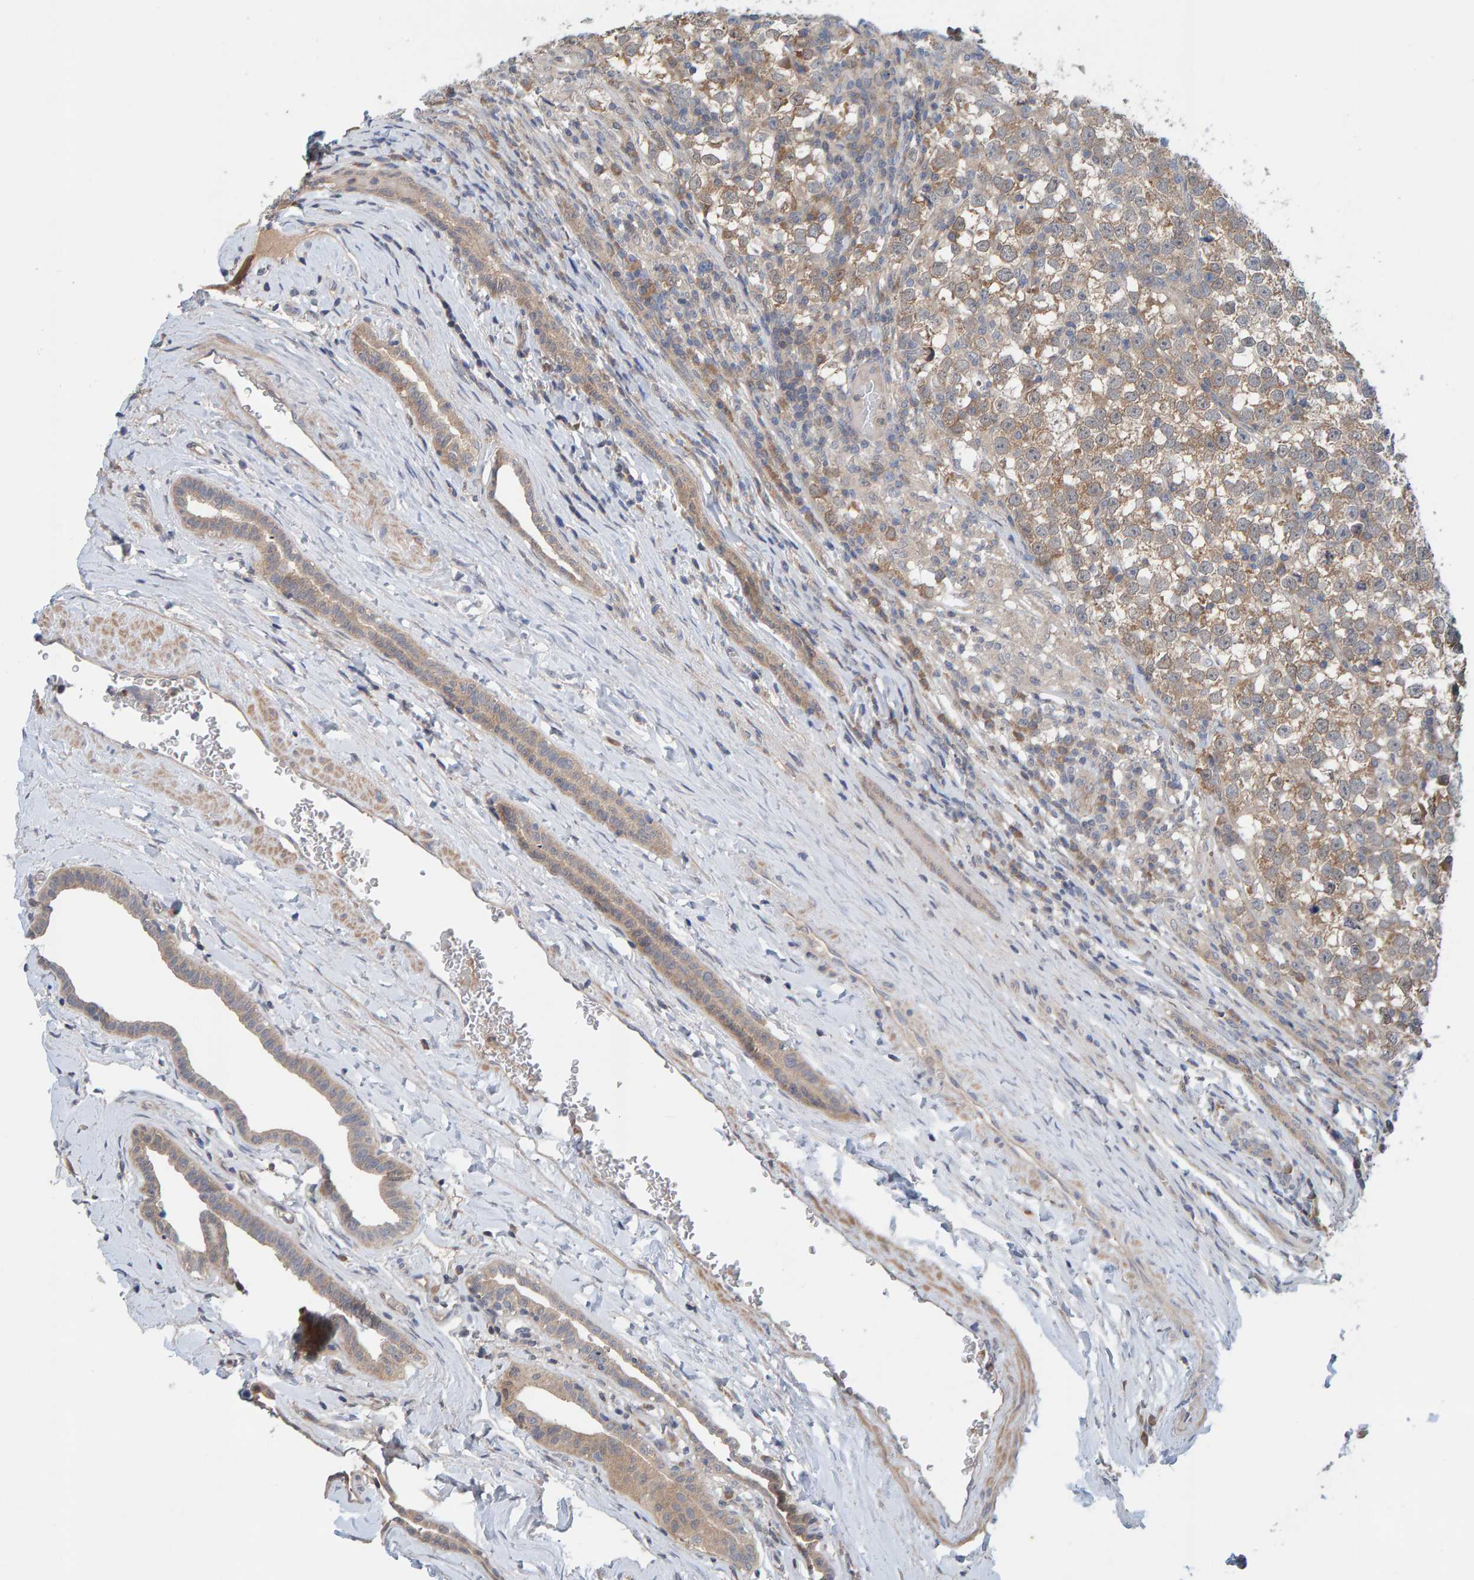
{"staining": {"intensity": "weak", "quantity": ">75%", "location": "cytoplasmic/membranous"}, "tissue": "testis cancer", "cell_type": "Tumor cells", "image_type": "cancer", "snomed": [{"axis": "morphology", "description": "Normal tissue, NOS"}, {"axis": "morphology", "description": "Seminoma, NOS"}, {"axis": "topography", "description": "Testis"}], "caption": "Tumor cells show low levels of weak cytoplasmic/membranous expression in approximately >75% of cells in testis seminoma.", "gene": "TATDN1", "patient": {"sex": "male", "age": 43}}